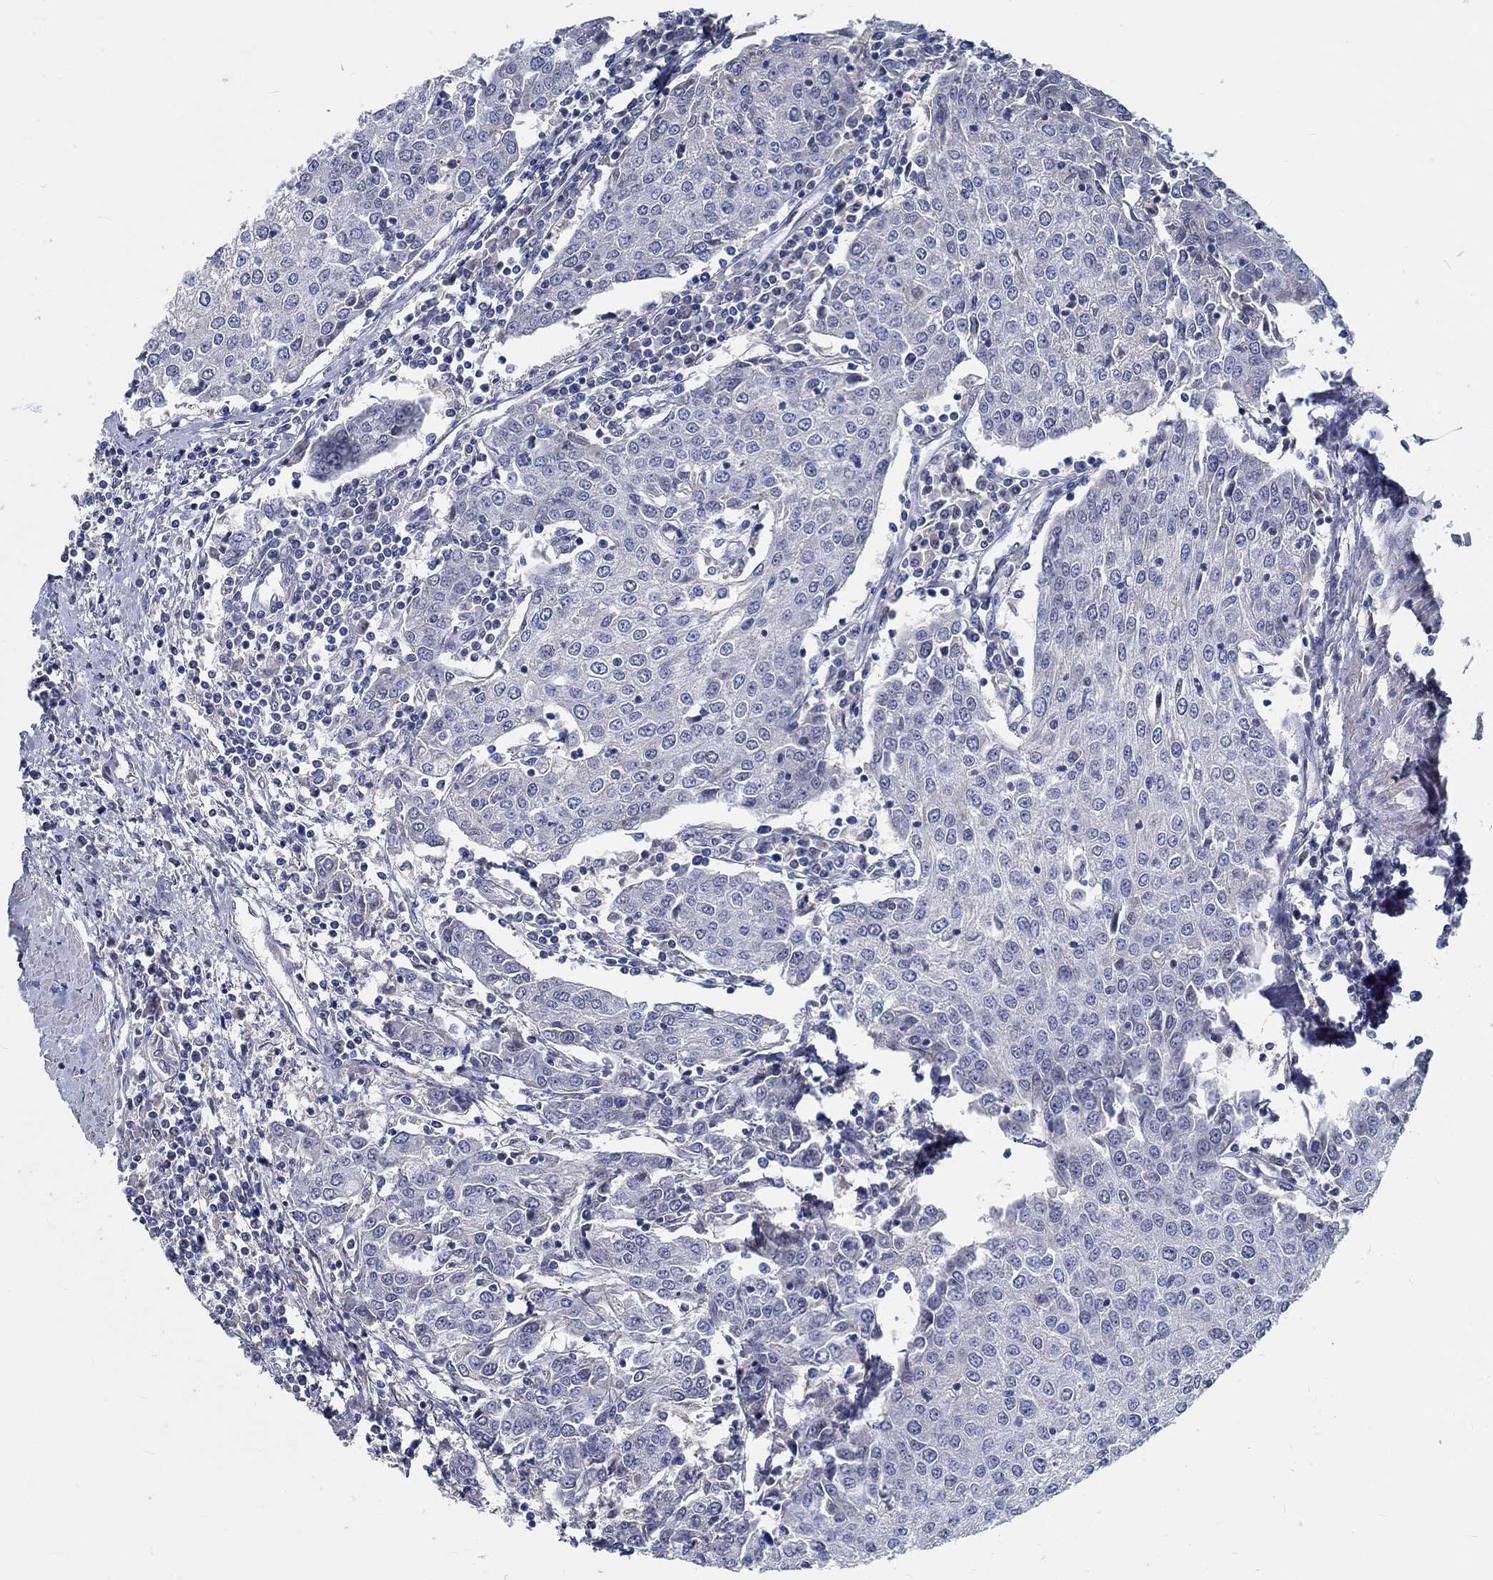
{"staining": {"intensity": "negative", "quantity": "none", "location": "none"}, "tissue": "urothelial cancer", "cell_type": "Tumor cells", "image_type": "cancer", "snomed": [{"axis": "morphology", "description": "Urothelial carcinoma, High grade"}, {"axis": "topography", "description": "Urinary bladder"}], "caption": "Urothelial cancer was stained to show a protein in brown. There is no significant expression in tumor cells. (Brightfield microscopy of DAB immunohistochemistry at high magnification).", "gene": "MYBPC1", "patient": {"sex": "female", "age": 85}}